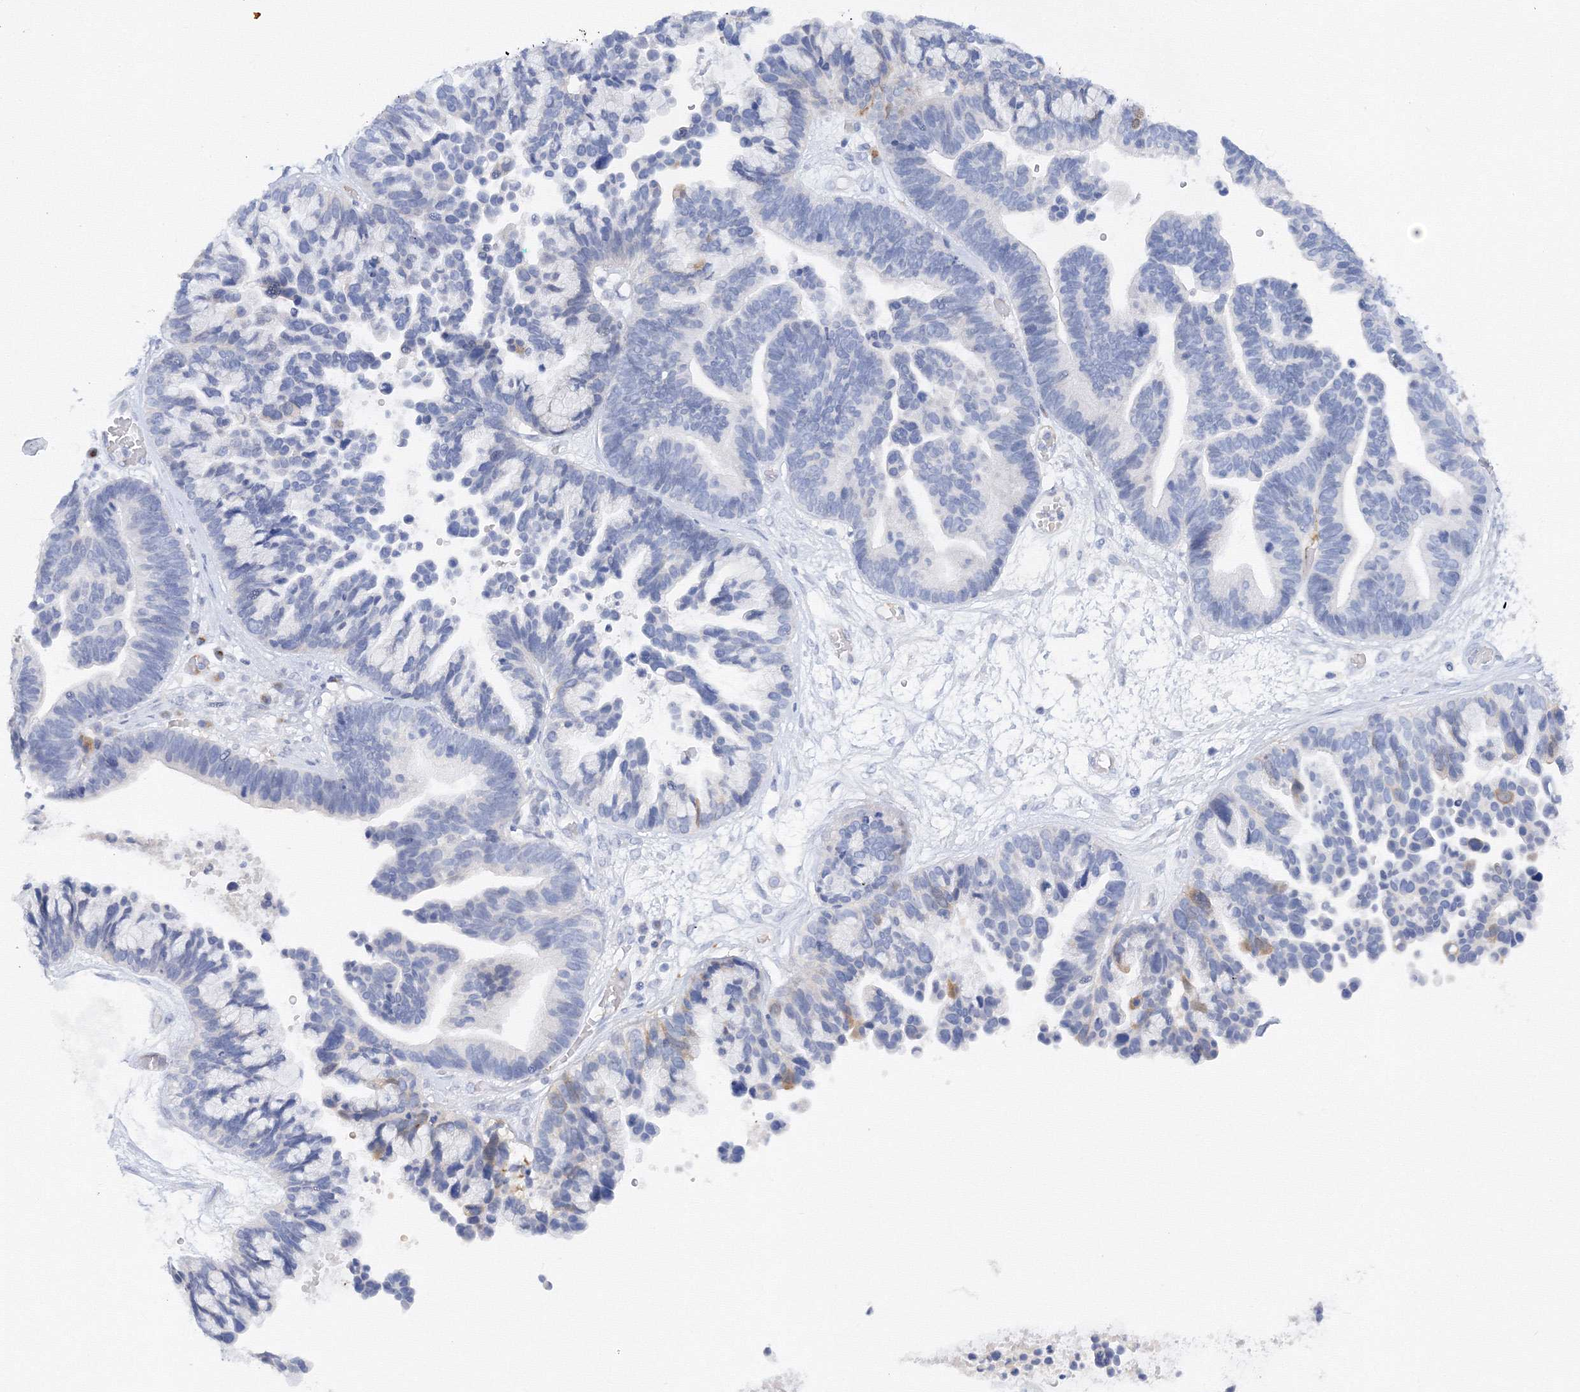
{"staining": {"intensity": "negative", "quantity": "none", "location": "none"}, "tissue": "ovarian cancer", "cell_type": "Tumor cells", "image_type": "cancer", "snomed": [{"axis": "morphology", "description": "Cystadenocarcinoma, serous, NOS"}, {"axis": "topography", "description": "Ovary"}], "caption": "A histopathology image of ovarian cancer (serous cystadenocarcinoma) stained for a protein shows no brown staining in tumor cells. Nuclei are stained in blue.", "gene": "TAMM41", "patient": {"sex": "female", "age": 56}}